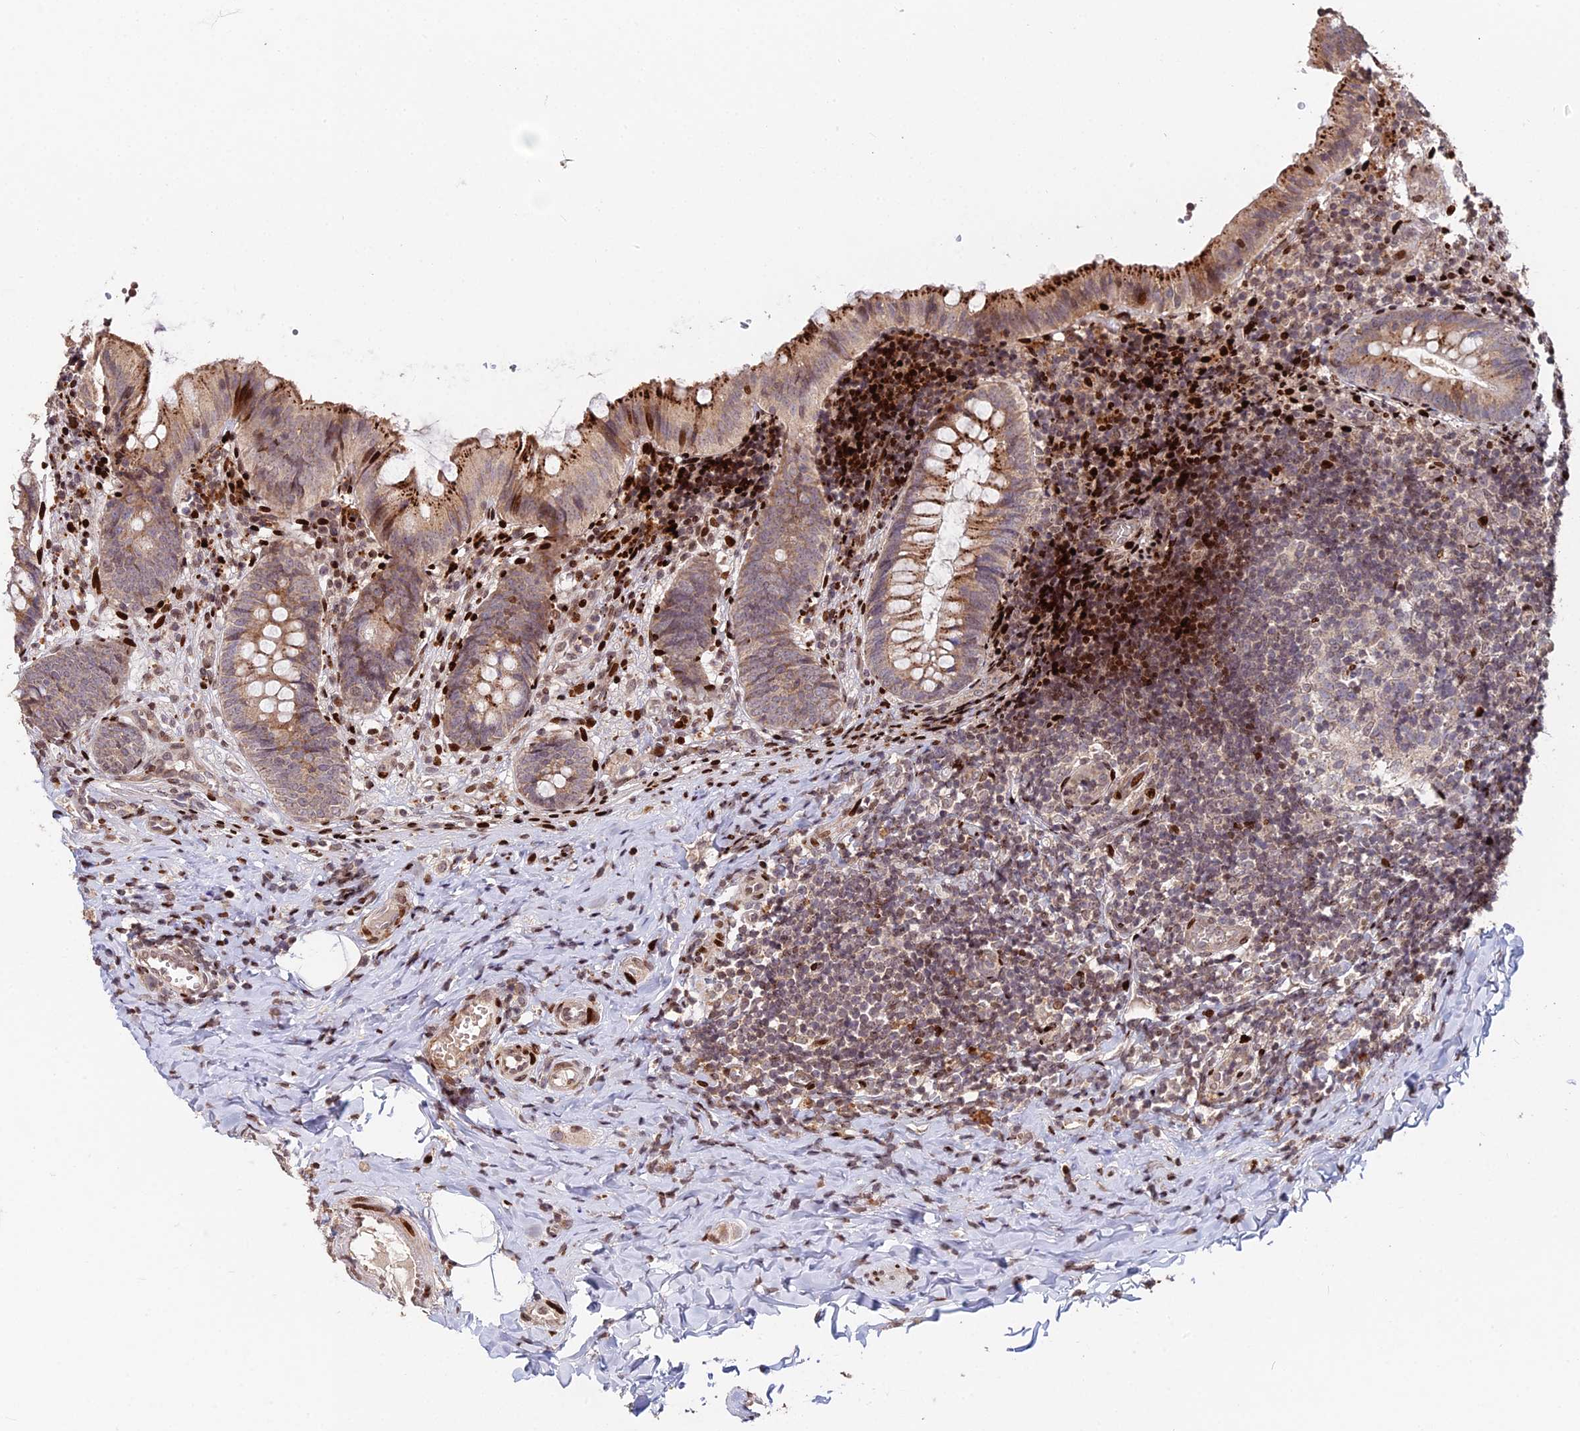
{"staining": {"intensity": "strong", "quantity": "25%-75%", "location": "cytoplasmic/membranous"}, "tissue": "appendix", "cell_type": "Glandular cells", "image_type": "normal", "snomed": [{"axis": "morphology", "description": "Normal tissue, NOS"}, {"axis": "topography", "description": "Appendix"}], "caption": "Immunohistochemistry (IHC) of unremarkable appendix reveals high levels of strong cytoplasmic/membranous expression in approximately 25%-75% of glandular cells.", "gene": "RBMS2", "patient": {"sex": "male", "age": 8}}